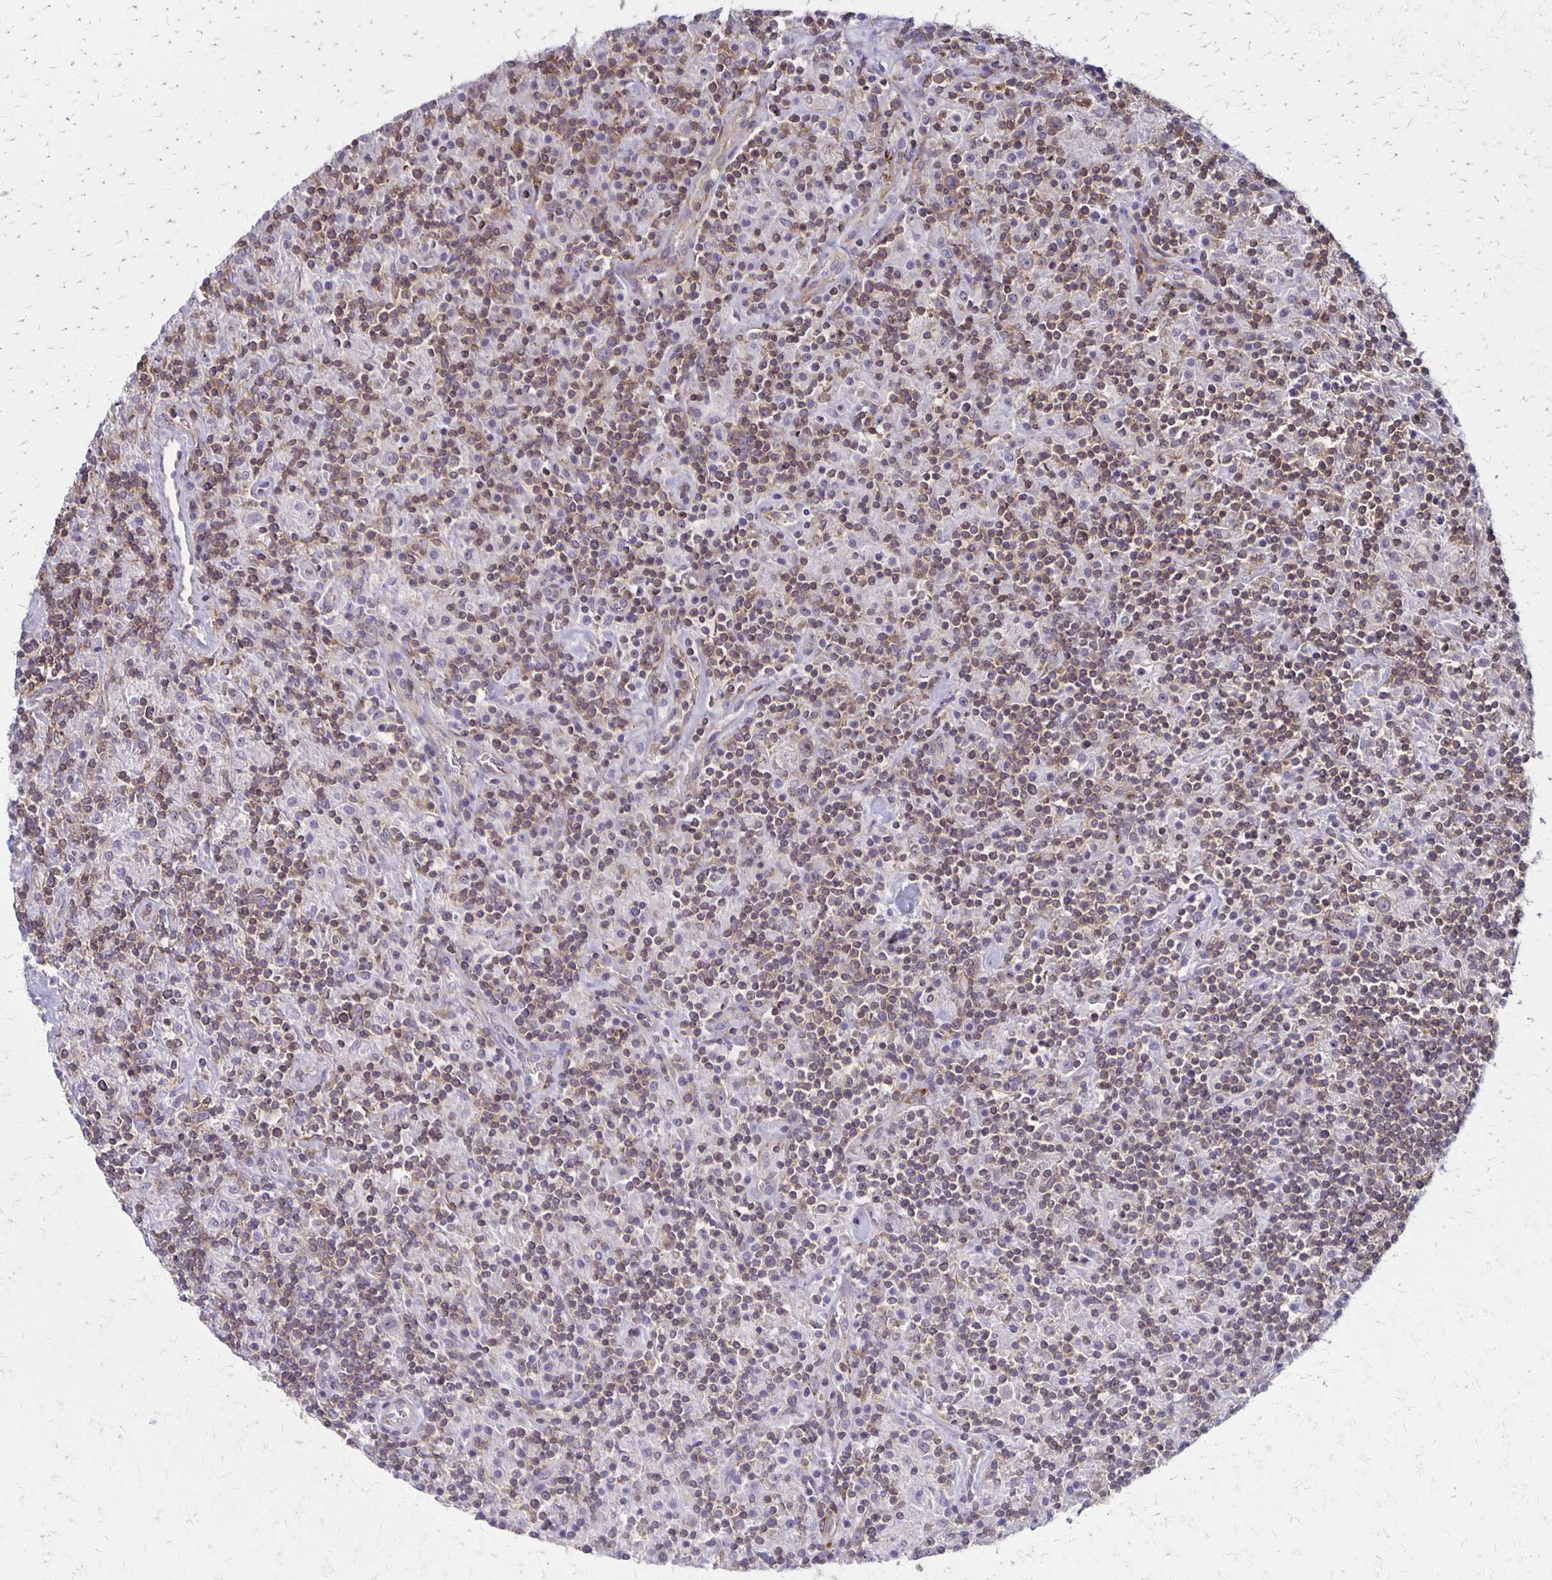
{"staining": {"intensity": "negative", "quantity": "none", "location": "none"}, "tissue": "lymphoma", "cell_type": "Tumor cells", "image_type": "cancer", "snomed": [{"axis": "morphology", "description": "Hodgkin's disease, NOS"}, {"axis": "topography", "description": "Lymph node"}], "caption": "IHC histopathology image of human Hodgkin's disease stained for a protein (brown), which exhibits no expression in tumor cells.", "gene": "SEPTIN5", "patient": {"sex": "male", "age": 70}}